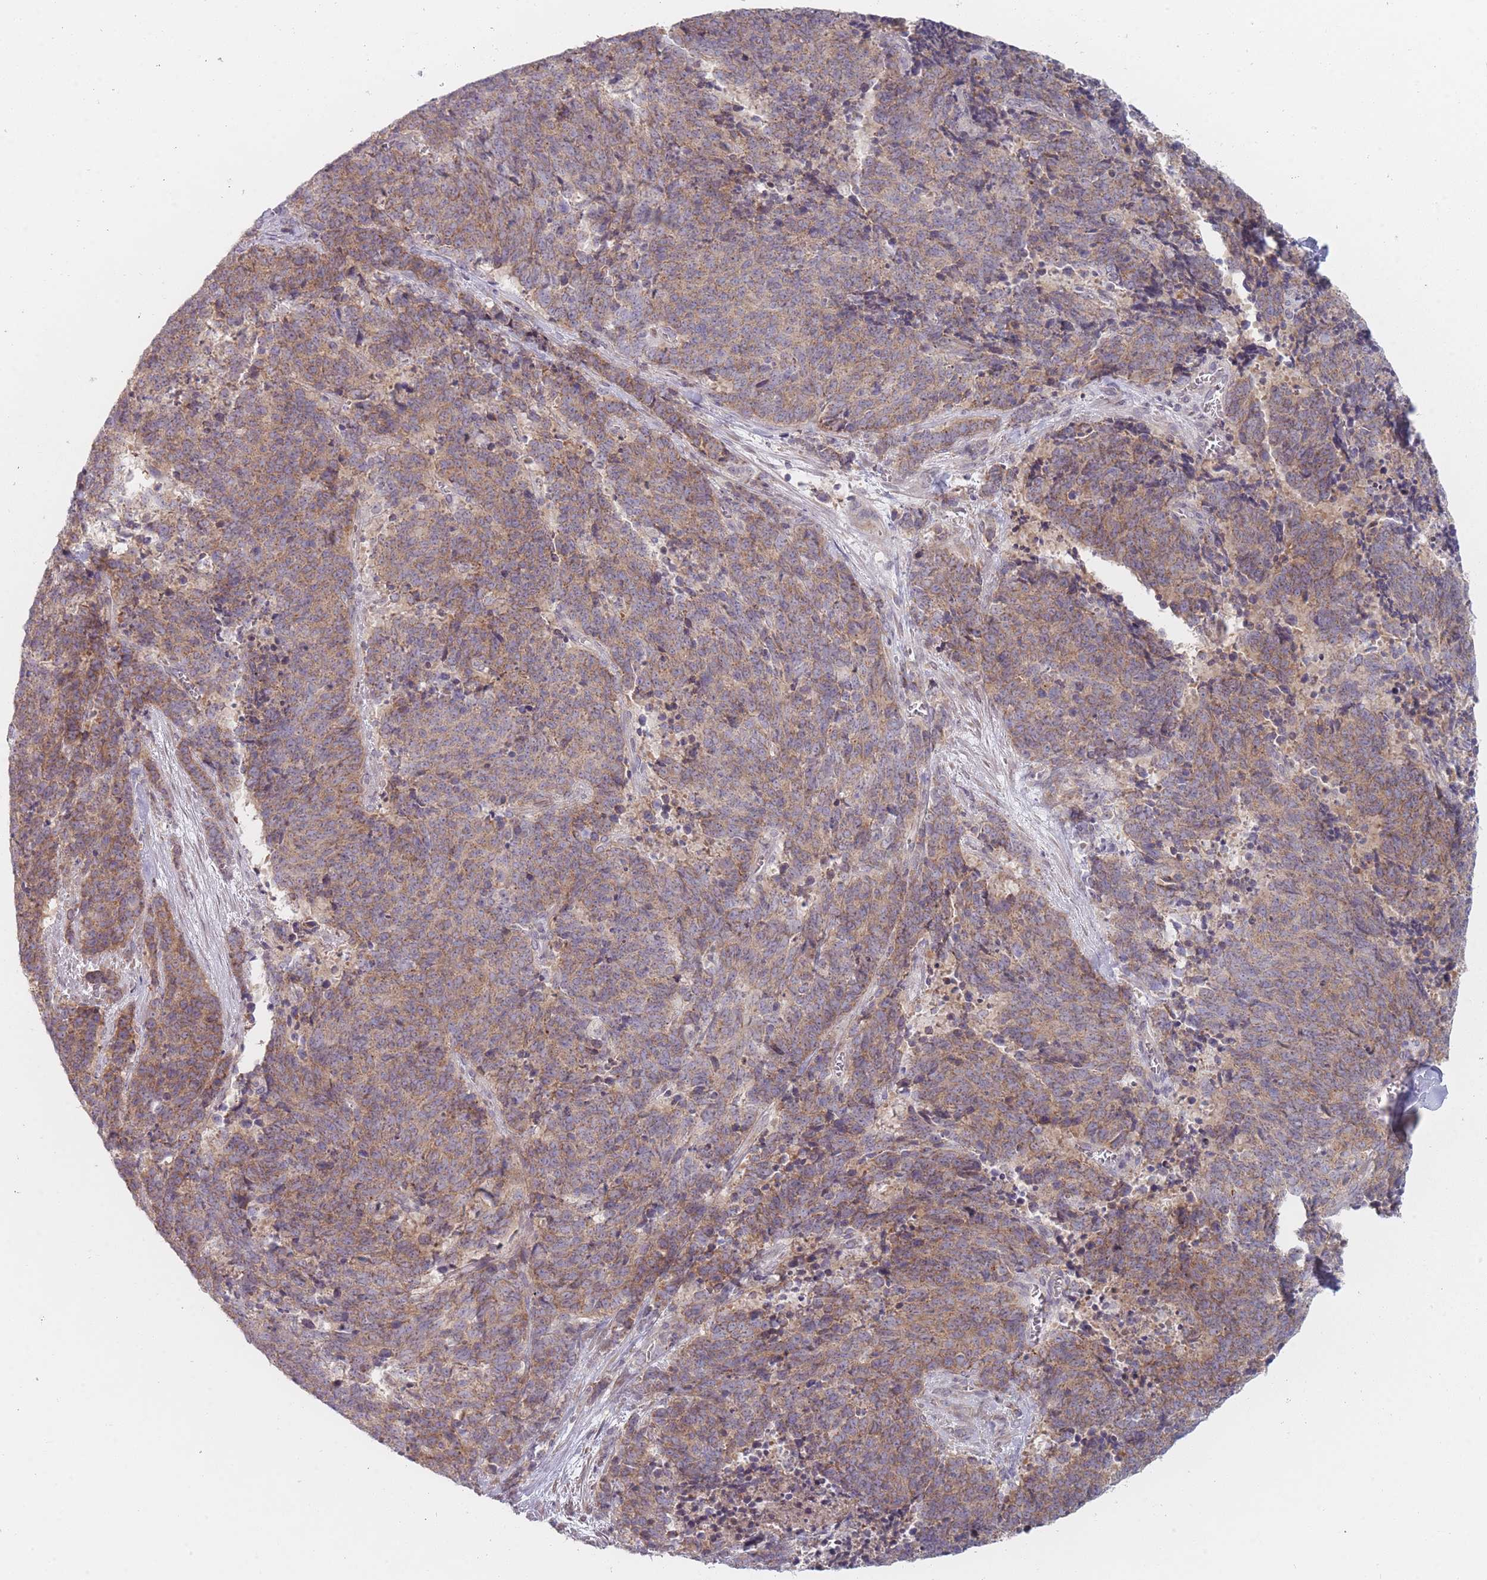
{"staining": {"intensity": "moderate", "quantity": "25%-75%", "location": "cytoplasmic/membranous"}, "tissue": "cervical cancer", "cell_type": "Tumor cells", "image_type": "cancer", "snomed": [{"axis": "morphology", "description": "Squamous cell carcinoma, NOS"}, {"axis": "topography", "description": "Cervix"}], "caption": "Human squamous cell carcinoma (cervical) stained with a brown dye shows moderate cytoplasmic/membranous positive staining in approximately 25%-75% of tumor cells.", "gene": "PCDH12", "patient": {"sex": "female", "age": 29}}